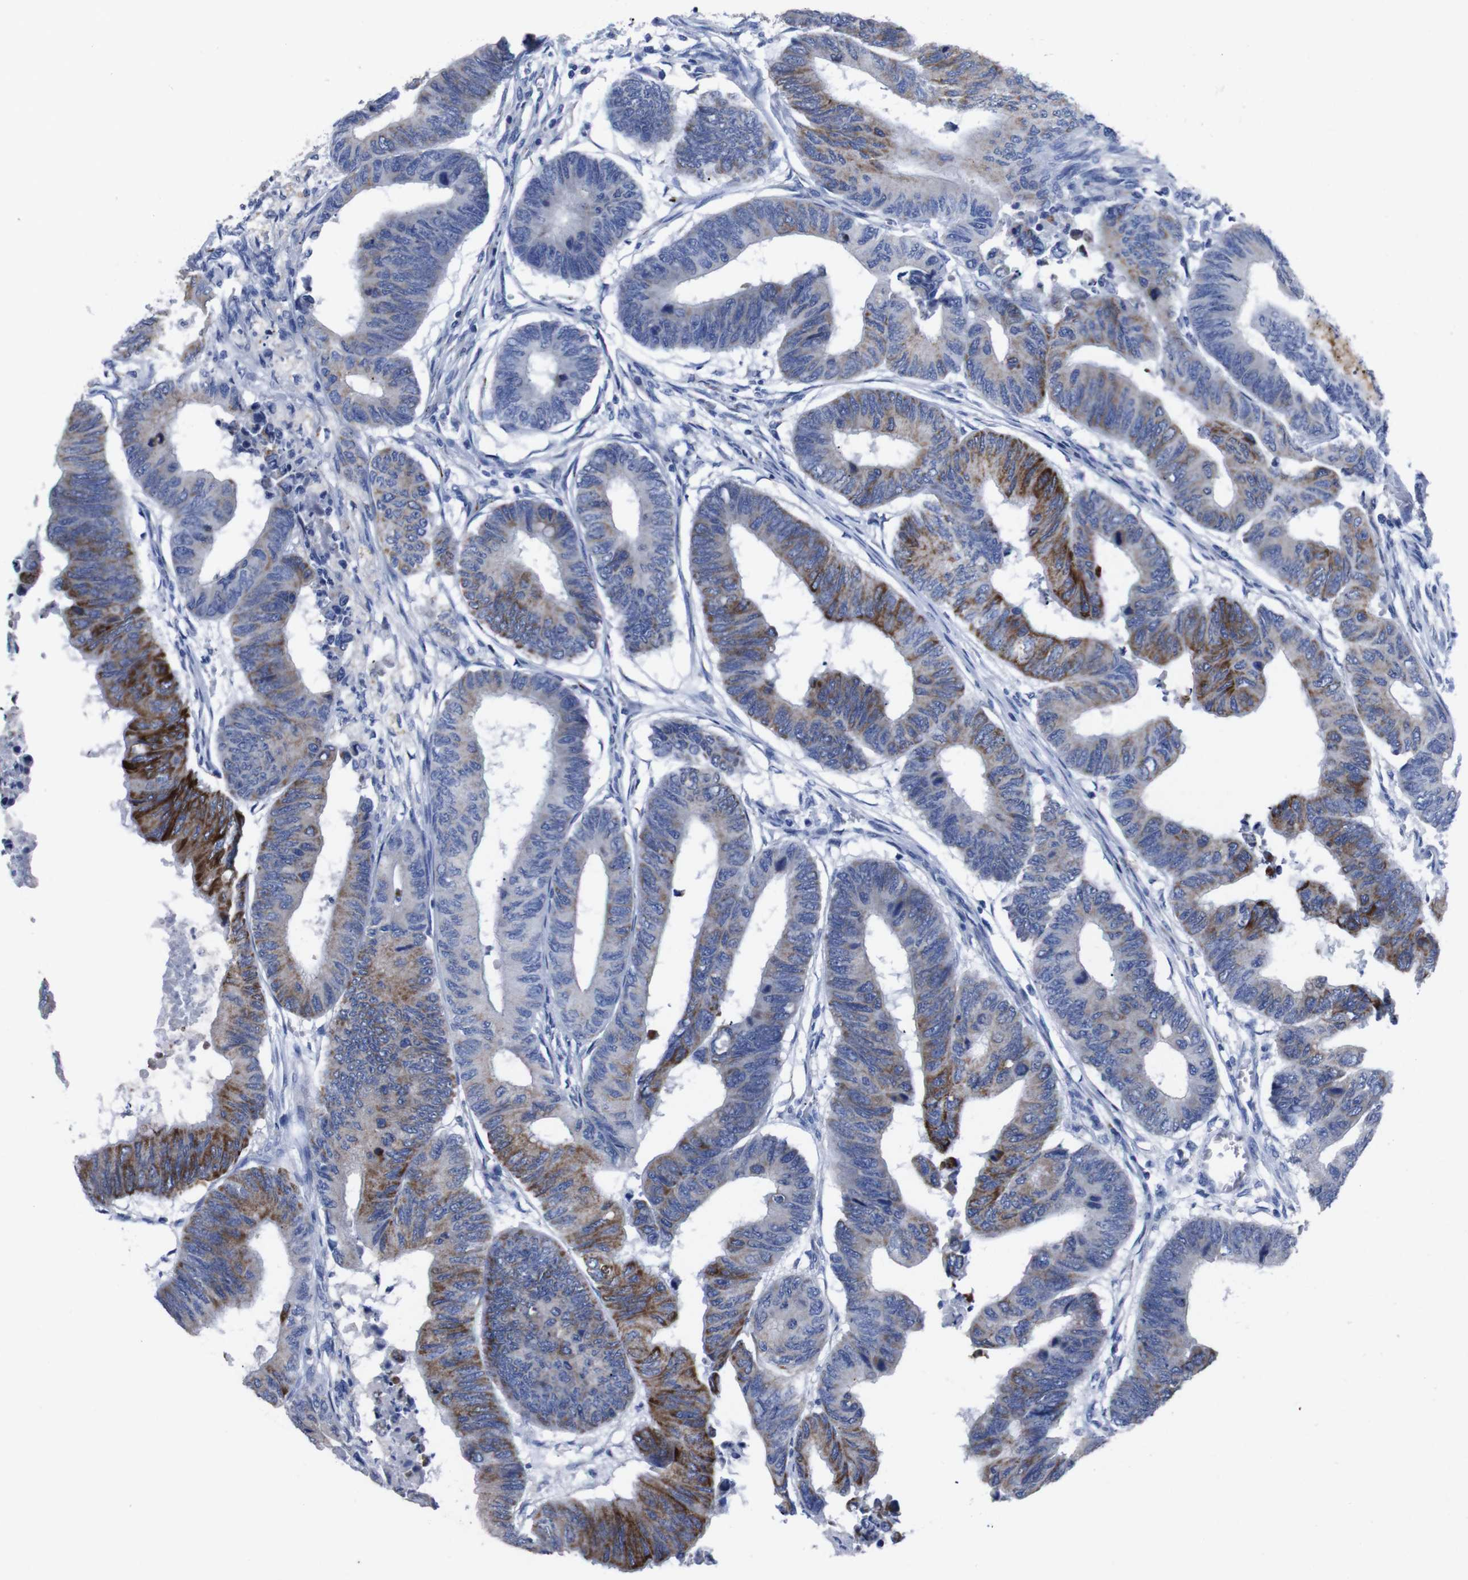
{"staining": {"intensity": "strong", "quantity": "<25%", "location": "cytoplasmic/membranous"}, "tissue": "colorectal cancer", "cell_type": "Tumor cells", "image_type": "cancer", "snomed": [{"axis": "morphology", "description": "Normal tissue, NOS"}, {"axis": "morphology", "description": "Adenocarcinoma, NOS"}, {"axis": "topography", "description": "Rectum"}, {"axis": "topography", "description": "Peripheral nerve tissue"}], "caption": "Human colorectal cancer stained with a brown dye displays strong cytoplasmic/membranous positive positivity in approximately <25% of tumor cells.", "gene": "GJB2", "patient": {"sex": "male", "age": 92}}